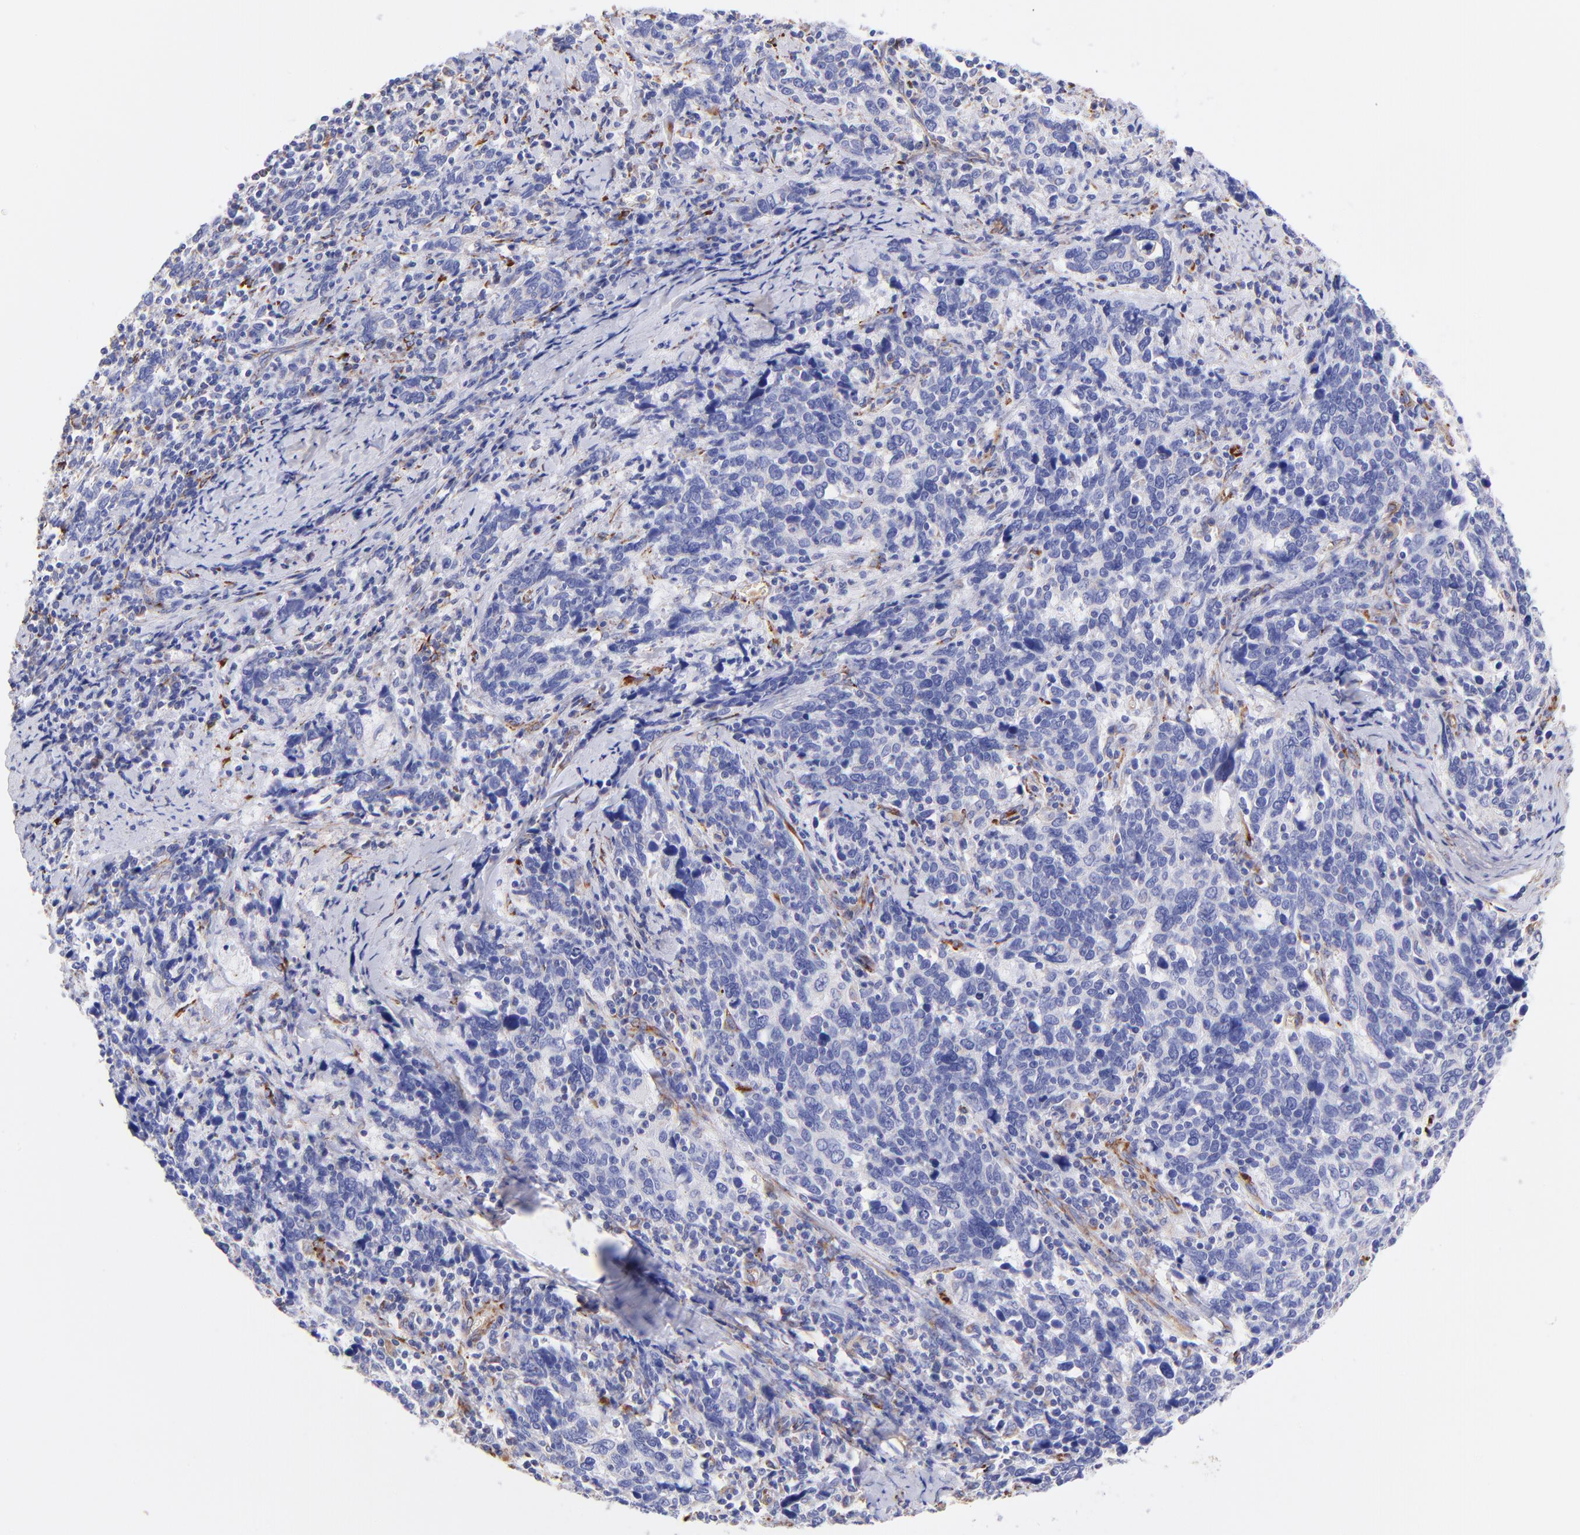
{"staining": {"intensity": "negative", "quantity": "none", "location": "none"}, "tissue": "cervical cancer", "cell_type": "Tumor cells", "image_type": "cancer", "snomed": [{"axis": "morphology", "description": "Squamous cell carcinoma, NOS"}, {"axis": "topography", "description": "Cervix"}], "caption": "An image of cervical cancer (squamous cell carcinoma) stained for a protein reveals no brown staining in tumor cells.", "gene": "SPARC", "patient": {"sex": "female", "age": 41}}